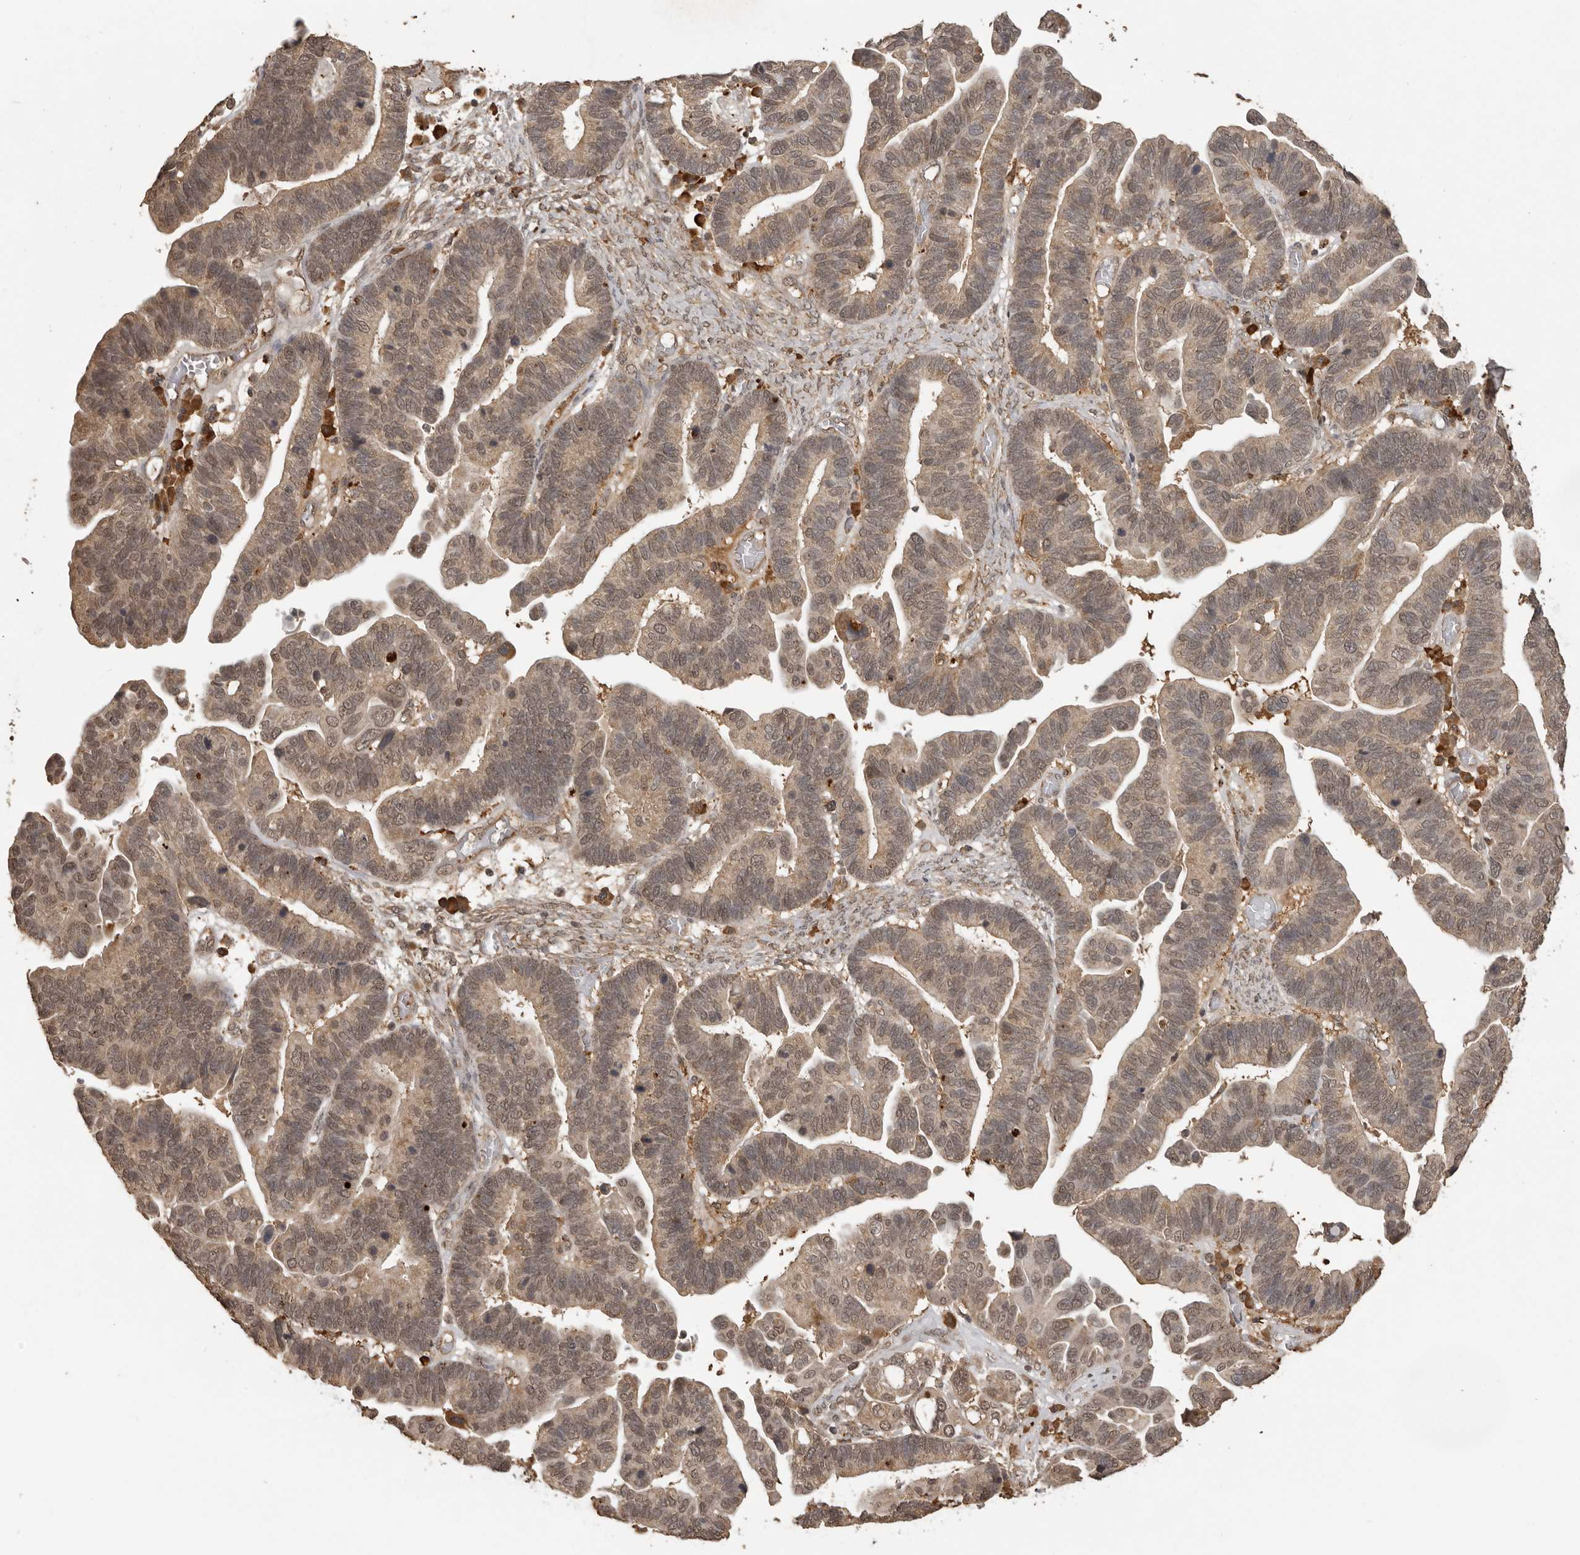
{"staining": {"intensity": "weak", "quantity": ">75%", "location": "cytoplasmic/membranous,nuclear"}, "tissue": "ovarian cancer", "cell_type": "Tumor cells", "image_type": "cancer", "snomed": [{"axis": "morphology", "description": "Cystadenocarcinoma, serous, NOS"}, {"axis": "topography", "description": "Ovary"}], "caption": "IHC of human serous cystadenocarcinoma (ovarian) demonstrates low levels of weak cytoplasmic/membranous and nuclear staining in about >75% of tumor cells.", "gene": "CTF1", "patient": {"sex": "female", "age": 56}}